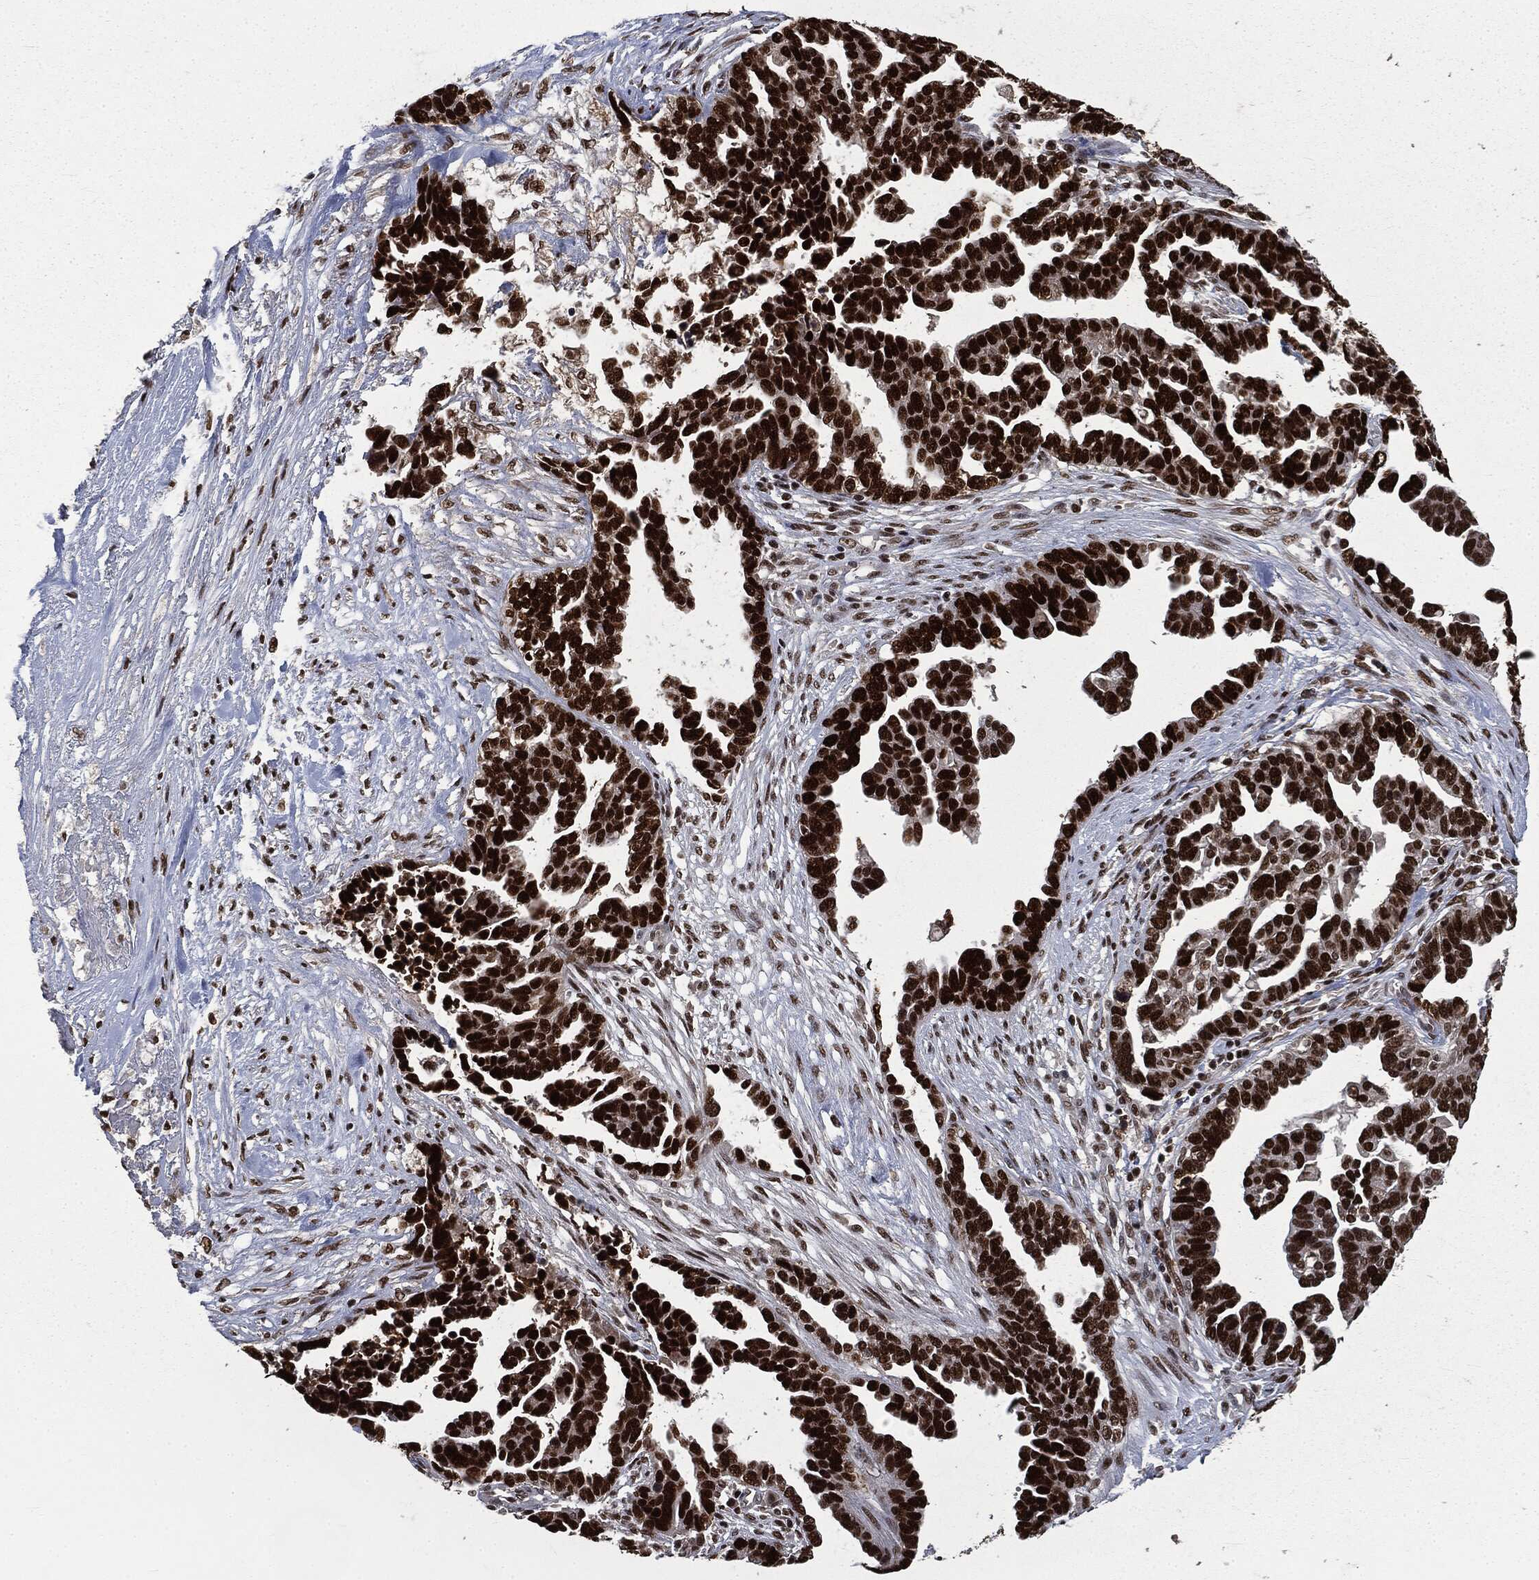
{"staining": {"intensity": "strong", "quantity": ">75%", "location": "nuclear"}, "tissue": "ovarian cancer", "cell_type": "Tumor cells", "image_type": "cancer", "snomed": [{"axis": "morphology", "description": "Cystadenocarcinoma, serous, NOS"}, {"axis": "topography", "description": "Ovary"}], "caption": "IHC image of neoplastic tissue: ovarian cancer stained using IHC exhibits high levels of strong protein expression localized specifically in the nuclear of tumor cells, appearing as a nuclear brown color.", "gene": "DPH2", "patient": {"sex": "female", "age": 54}}